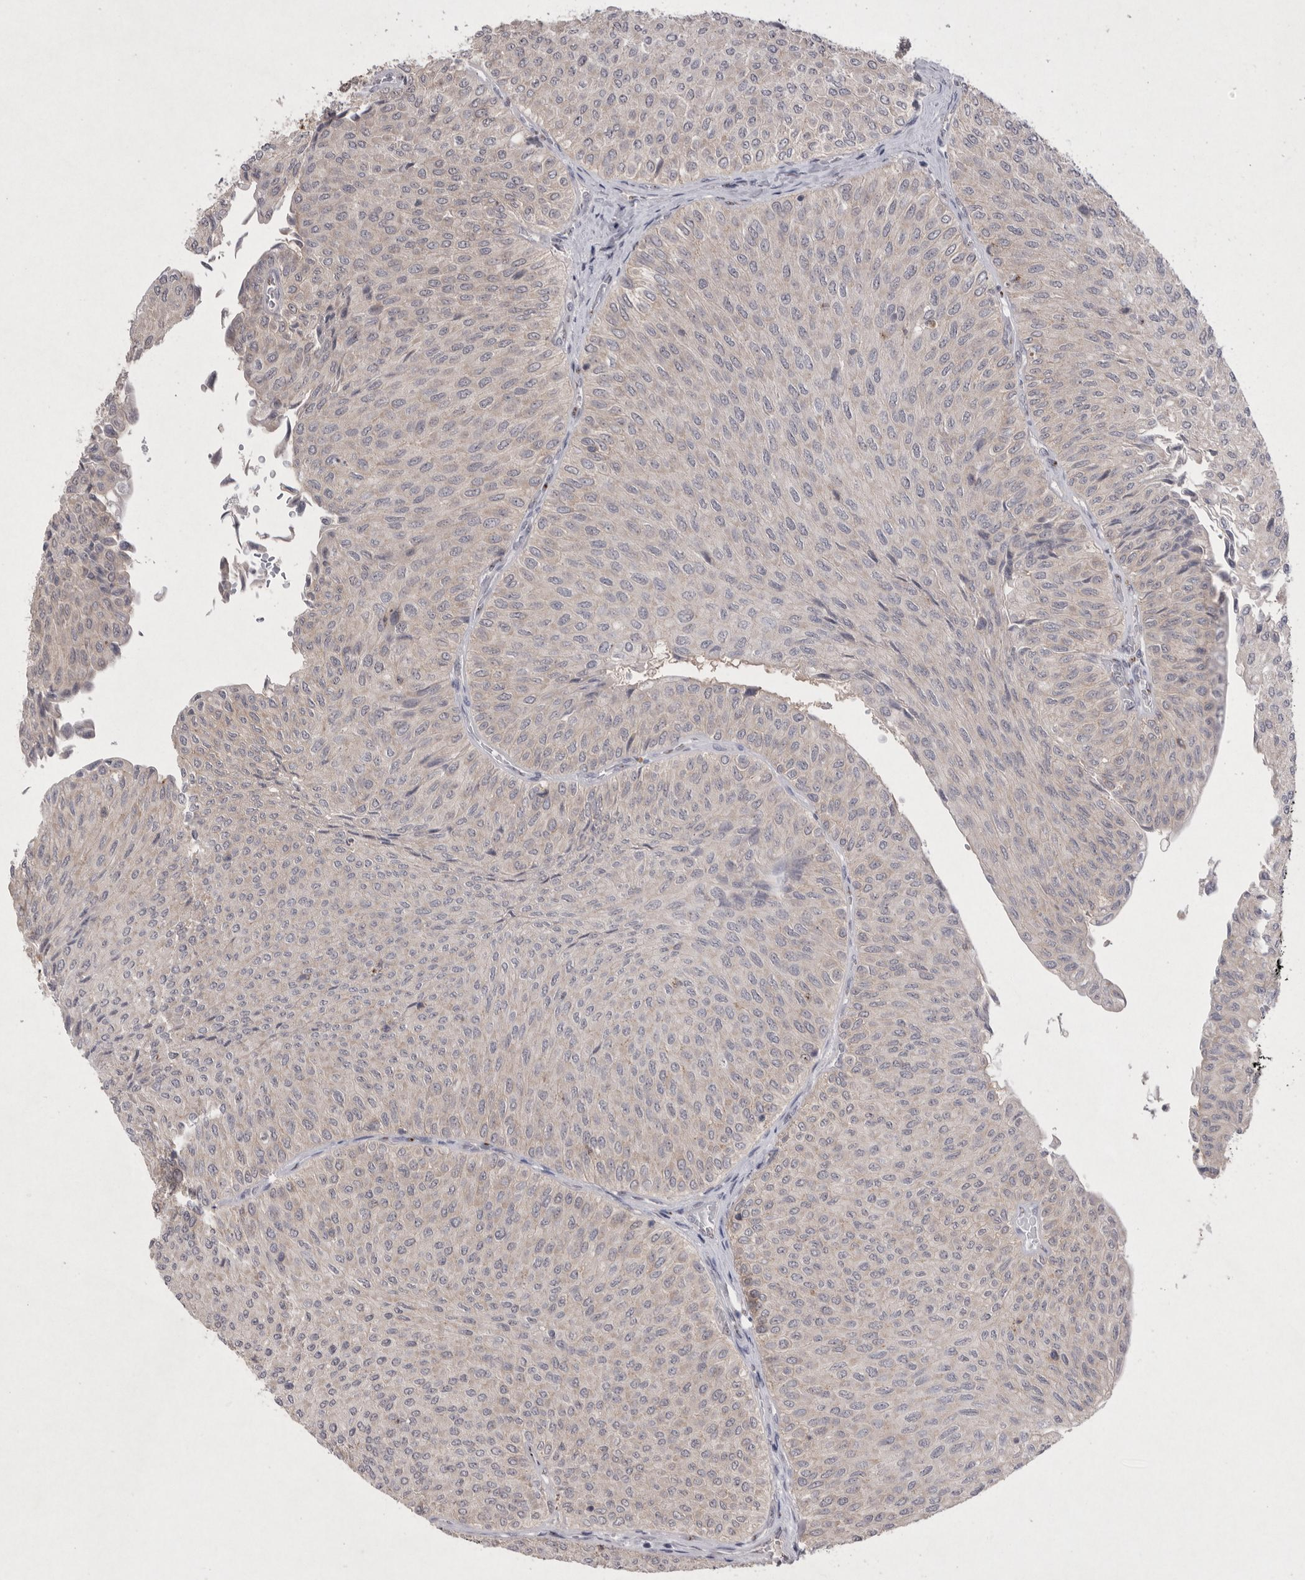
{"staining": {"intensity": "negative", "quantity": "none", "location": "none"}, "tissue": "urothelial cancer", "cell_type": "Tumor cells", "image_type": "cancer", "snomed": [{"axis": "morphology", "description": "Urothelial carcinoma, Low grade"}, {"axis": "topography", "description": "Urinary bladder"}], "caption": "IHC micrograph of human urothelial cancer stained for a protein (brown), which exhibits no expression in tumor cells.", "gene": "HUS1", "patient": {"sex": "male", "age": 78}}